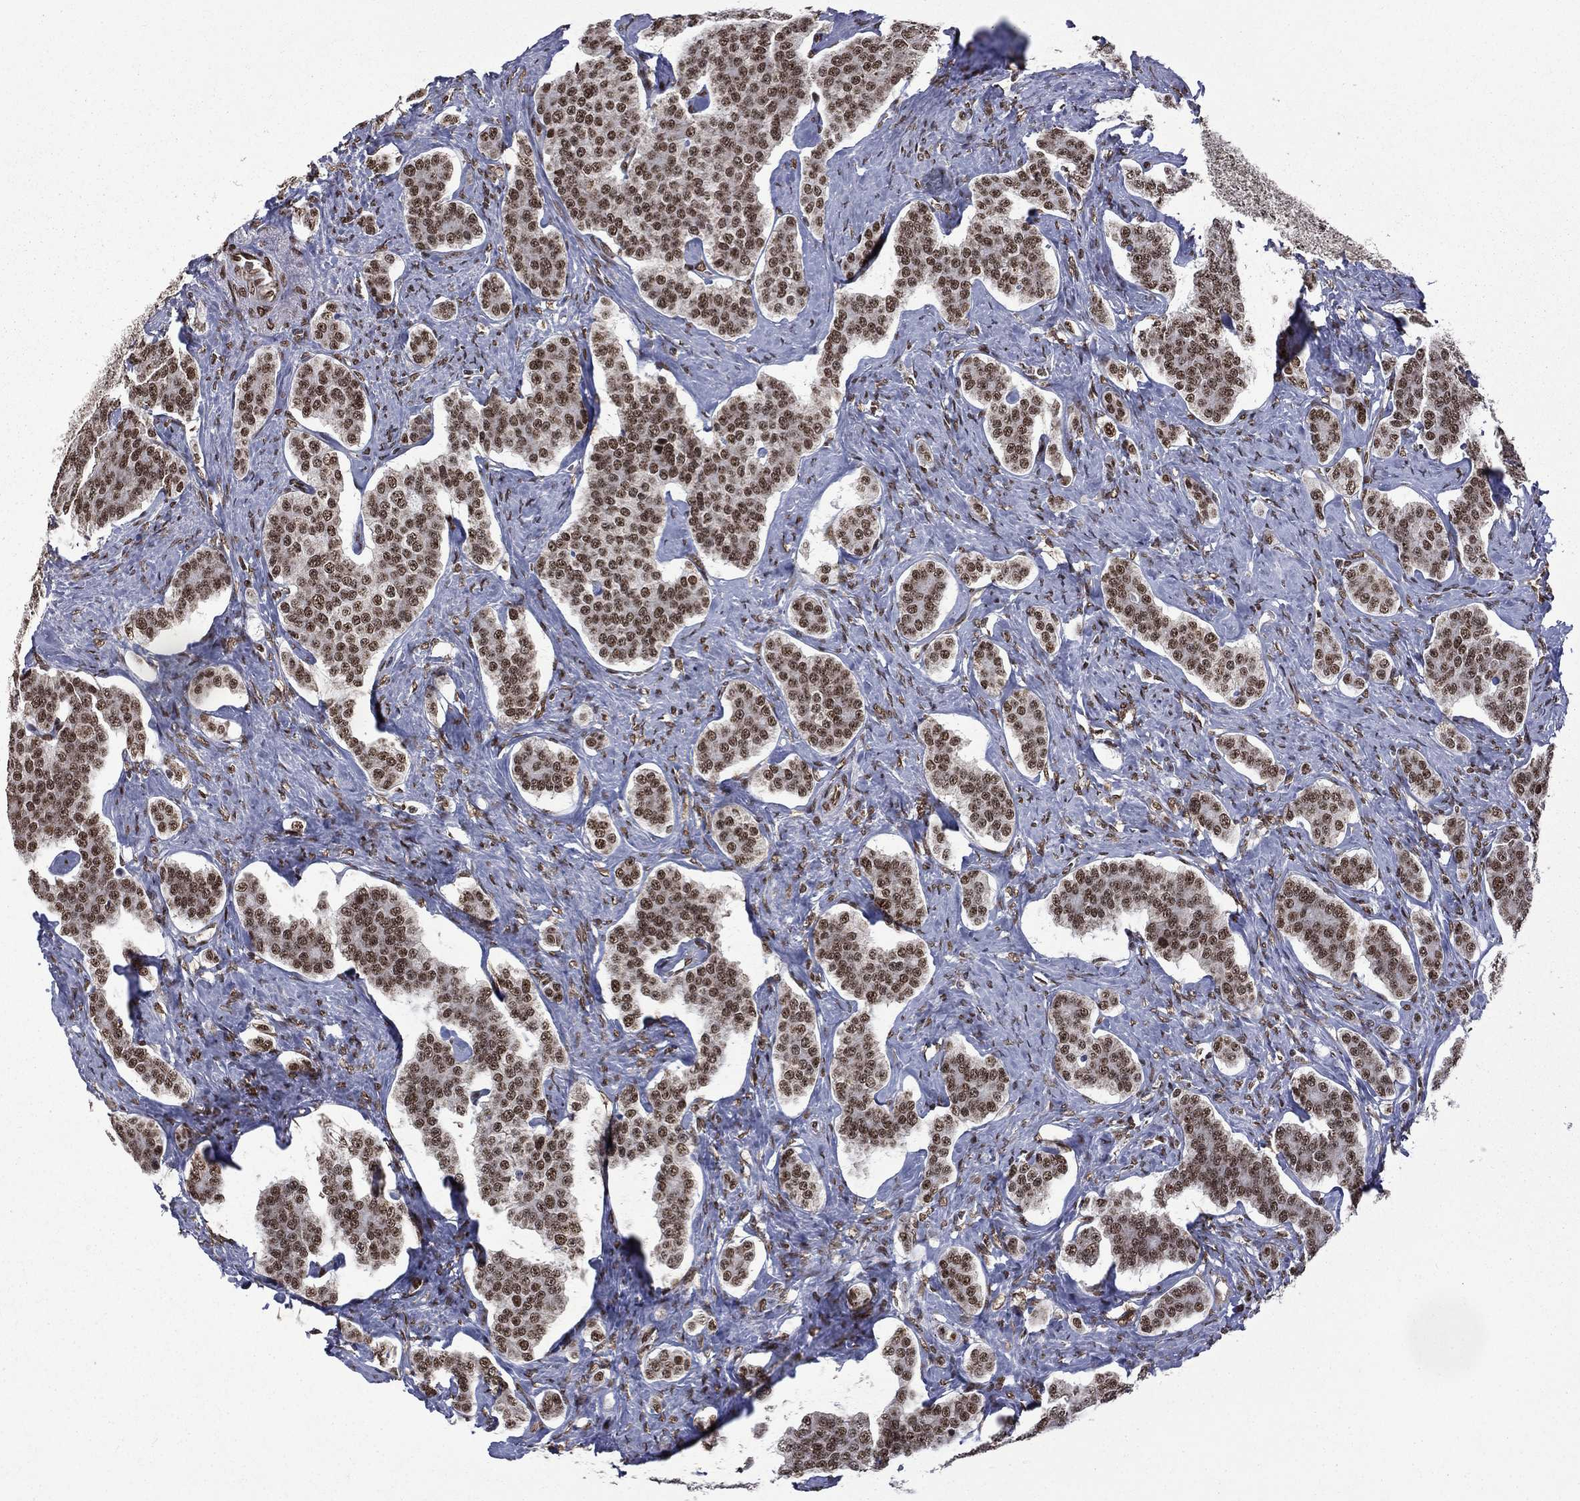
{"staining": {"intensity": "strong", "quantity": ">75%", "location": "nuclear"}, "tissue": "carcinoid", "cell_type": "Tumor cells", "image_type": "cancer", "snomed": [{"axis": "morphology", "description": "Carcinoid, malignant, NOS"}, {"axis": "topography", "description": "Small intestine"}], "caption": "Immunohistochemistry (IHC) of malignant carcinoid displays high levels of strong nuclear positivity in approximately >75% of tumor cells.", "gene": "C5orf24", "patient": {"sex": "female", "age": 58}}